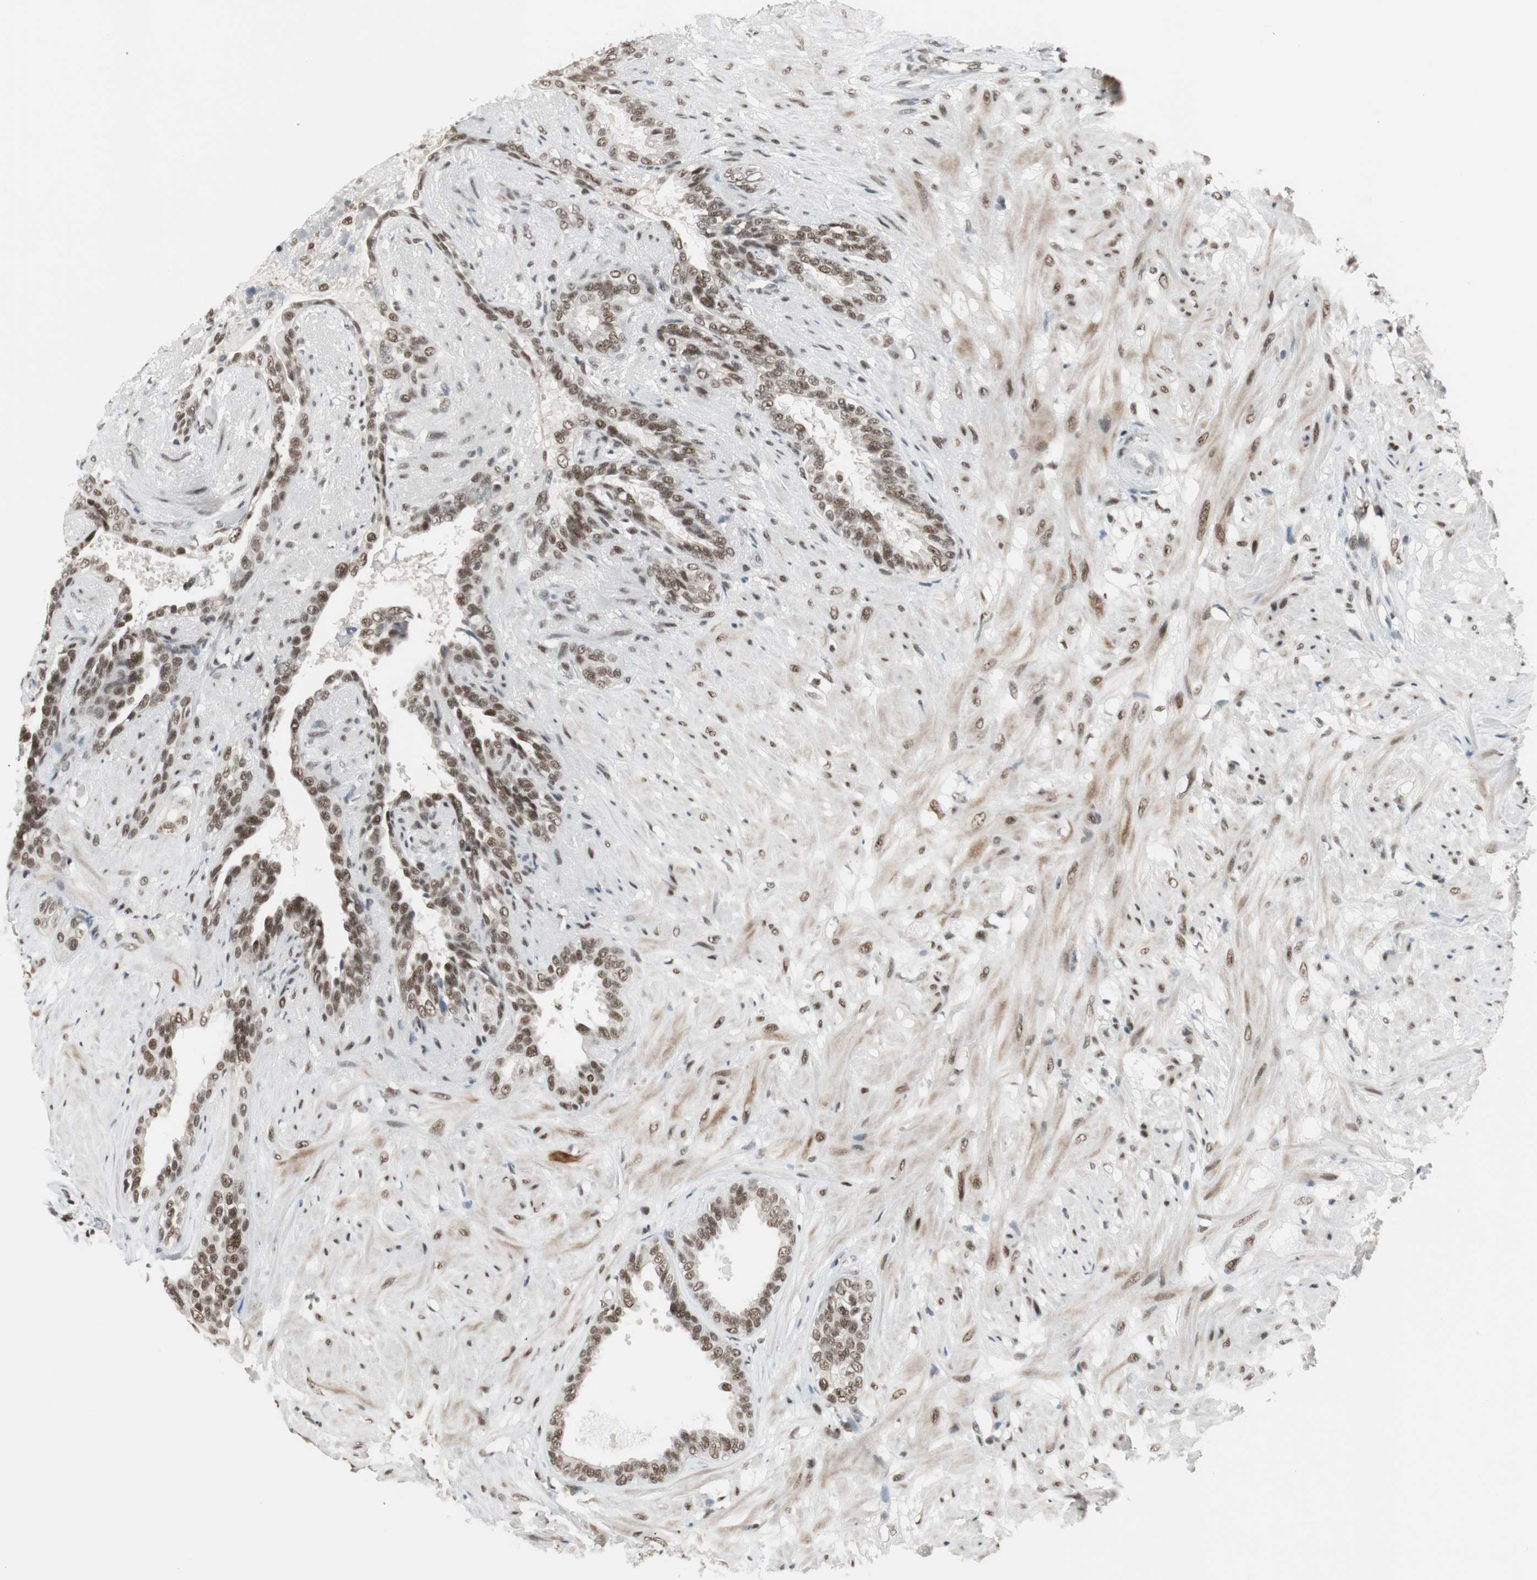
{"staining": {"intensity": "strong", "quantity": ">75%", "location": "nuclear"}, "tissue": "seminal vesicle", "cell_type": "Glandular cells", "image_type": "normal", "snomed": [{"axis": "morphology", "description": "Normal tissue, NOS"}, {"axis": "topography", "description": "Seminal veicle"}], "caption": "The image exhibits immunohistochemical staining of unremarkable seminal vesicle. There is strong nuclear staining is seen in approximately >75% of glandular cells.", "gene": "RTF1", "patient": {"sex": "male", "age": 61}}